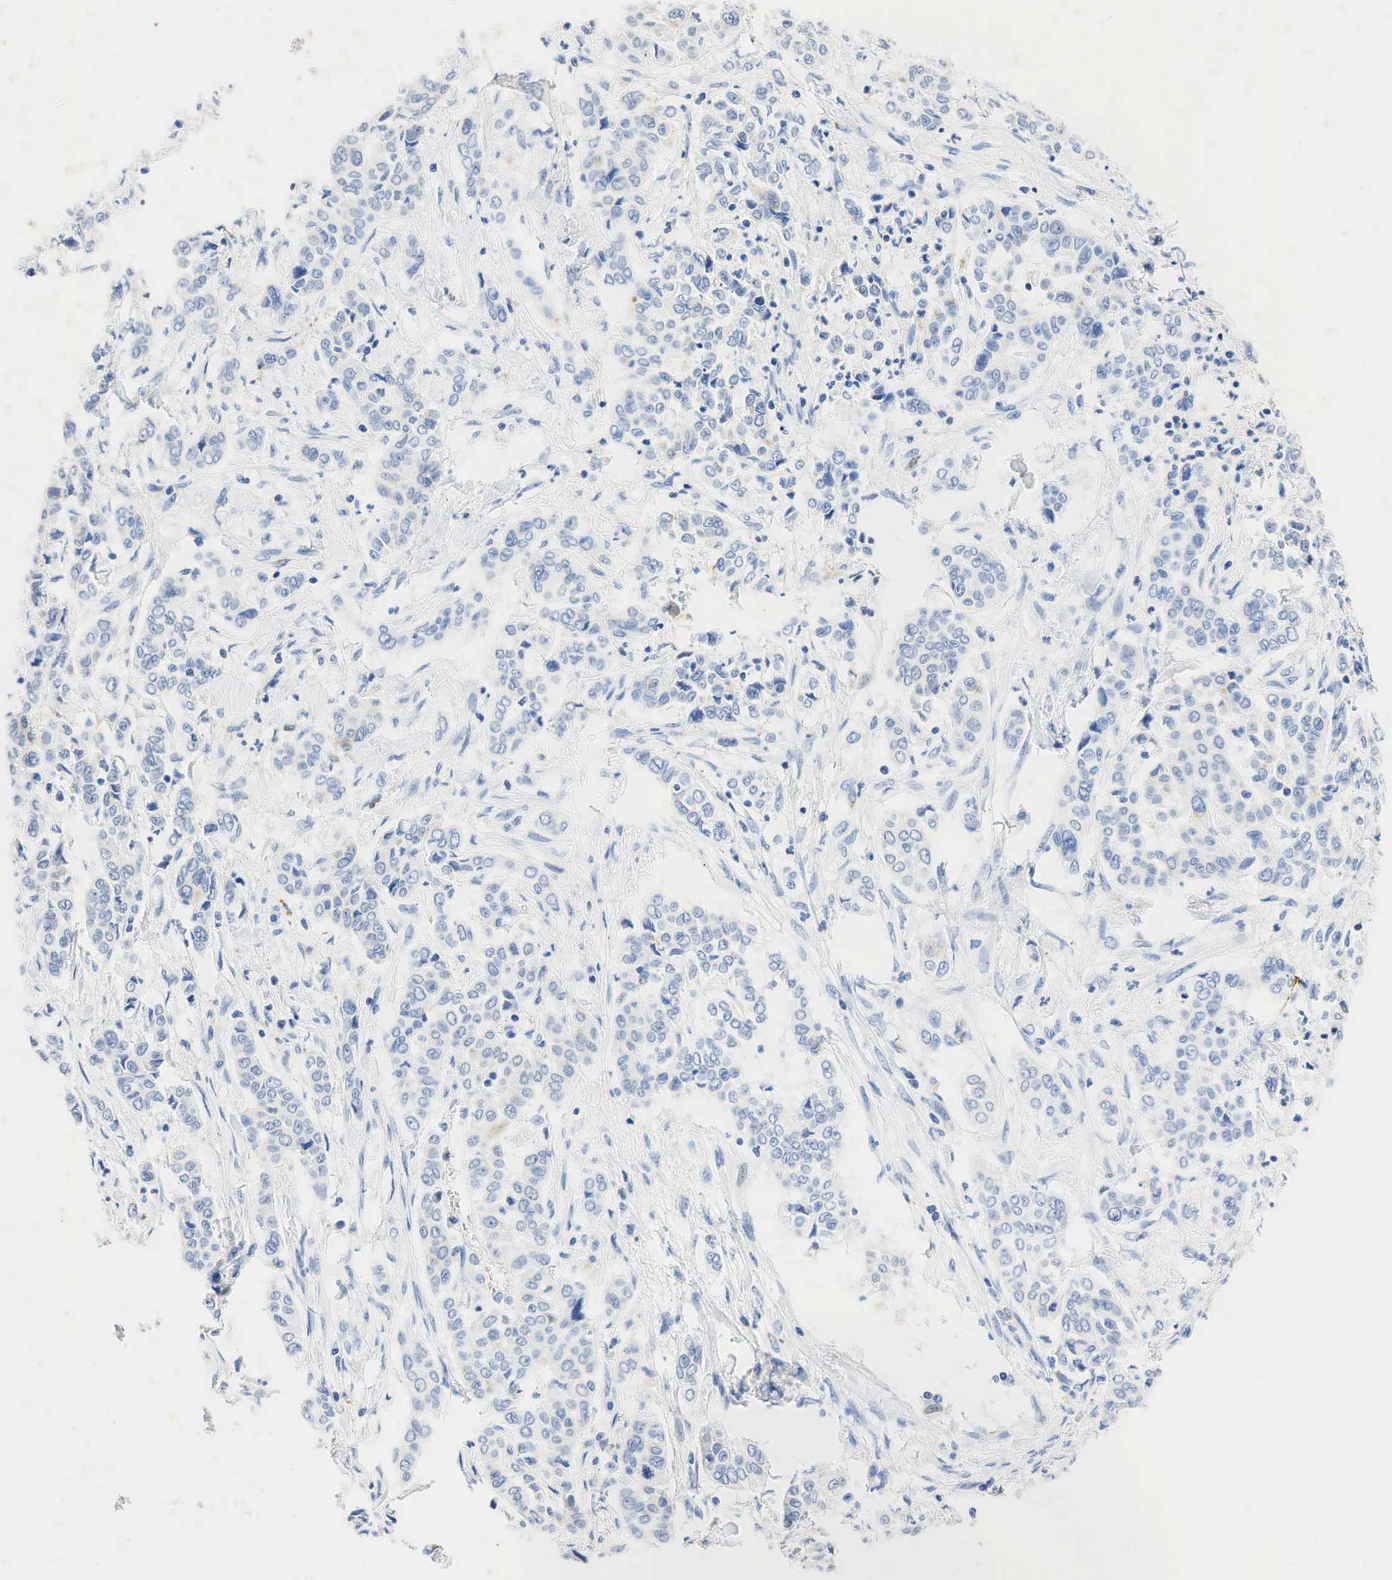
{"staining": {"intensity": "weak", "quantity": "<25%", "location": "cytoplasmic/membranous"}, "tissue": "pancreatic cancer", "cell_type": "Tumor cells", "image_type": "cancer", "snomed": [{"axis": "morphology", "description": "Adenocarcinoma, NOS"}, {"axis": "topography", "description": "Pancreas"}], "caption": "IHC of pancreatic cancer (adenocarcinoma) demonstrates no staining in tumor cells. Brightfield microscopy of immunohistochemistry stained with DAB (brown) and hematoxylin (blue), captured at high magnification.", "gene": "SYP", "patient": {"sex": "female", "age": 52}}